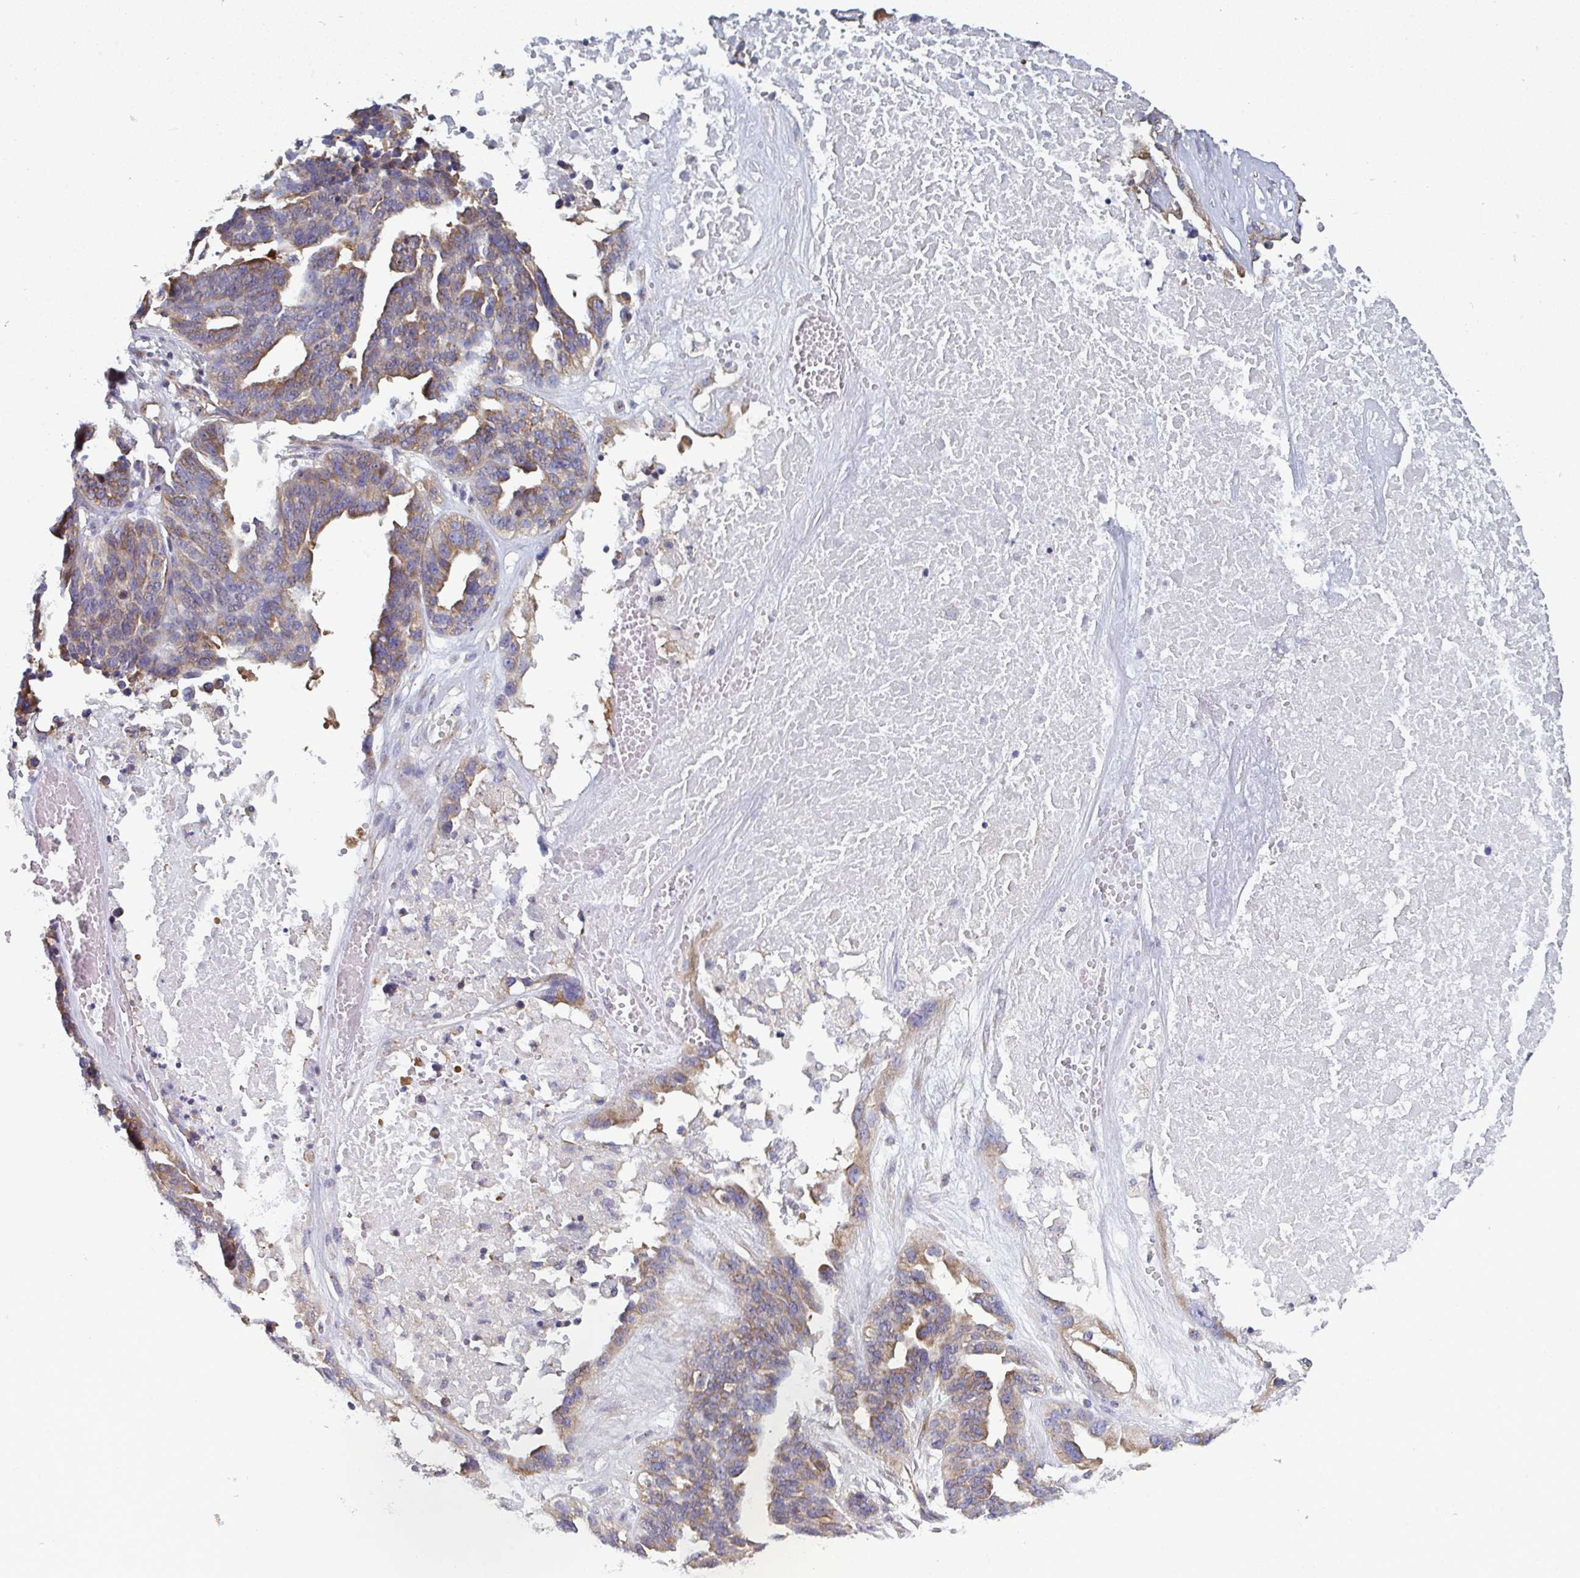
{"staining": {"intensity": "weak", "quantity": "25%-75%", "location": "cytoplasmic/membranous"}, "tissue": "ovarian cancer", "cell_type": "Tumor cells", "image_type": "cancer", "snomed": [{"axis": "morphology", "description": "Cystadenocarcinoma, serous, NOS"}, {"axis": "topography", "description": "Ovary"}], "caption": "Human ovarian cancer (serous cystadenocarcinoma) stained for a protein (brown) exhibits weak cytoplasmic/membranous positive expression in approximately 25%-75% of tumor cells.", "gene": "DYNC1I2", "patient": {"sex": "female", "age": 59}}